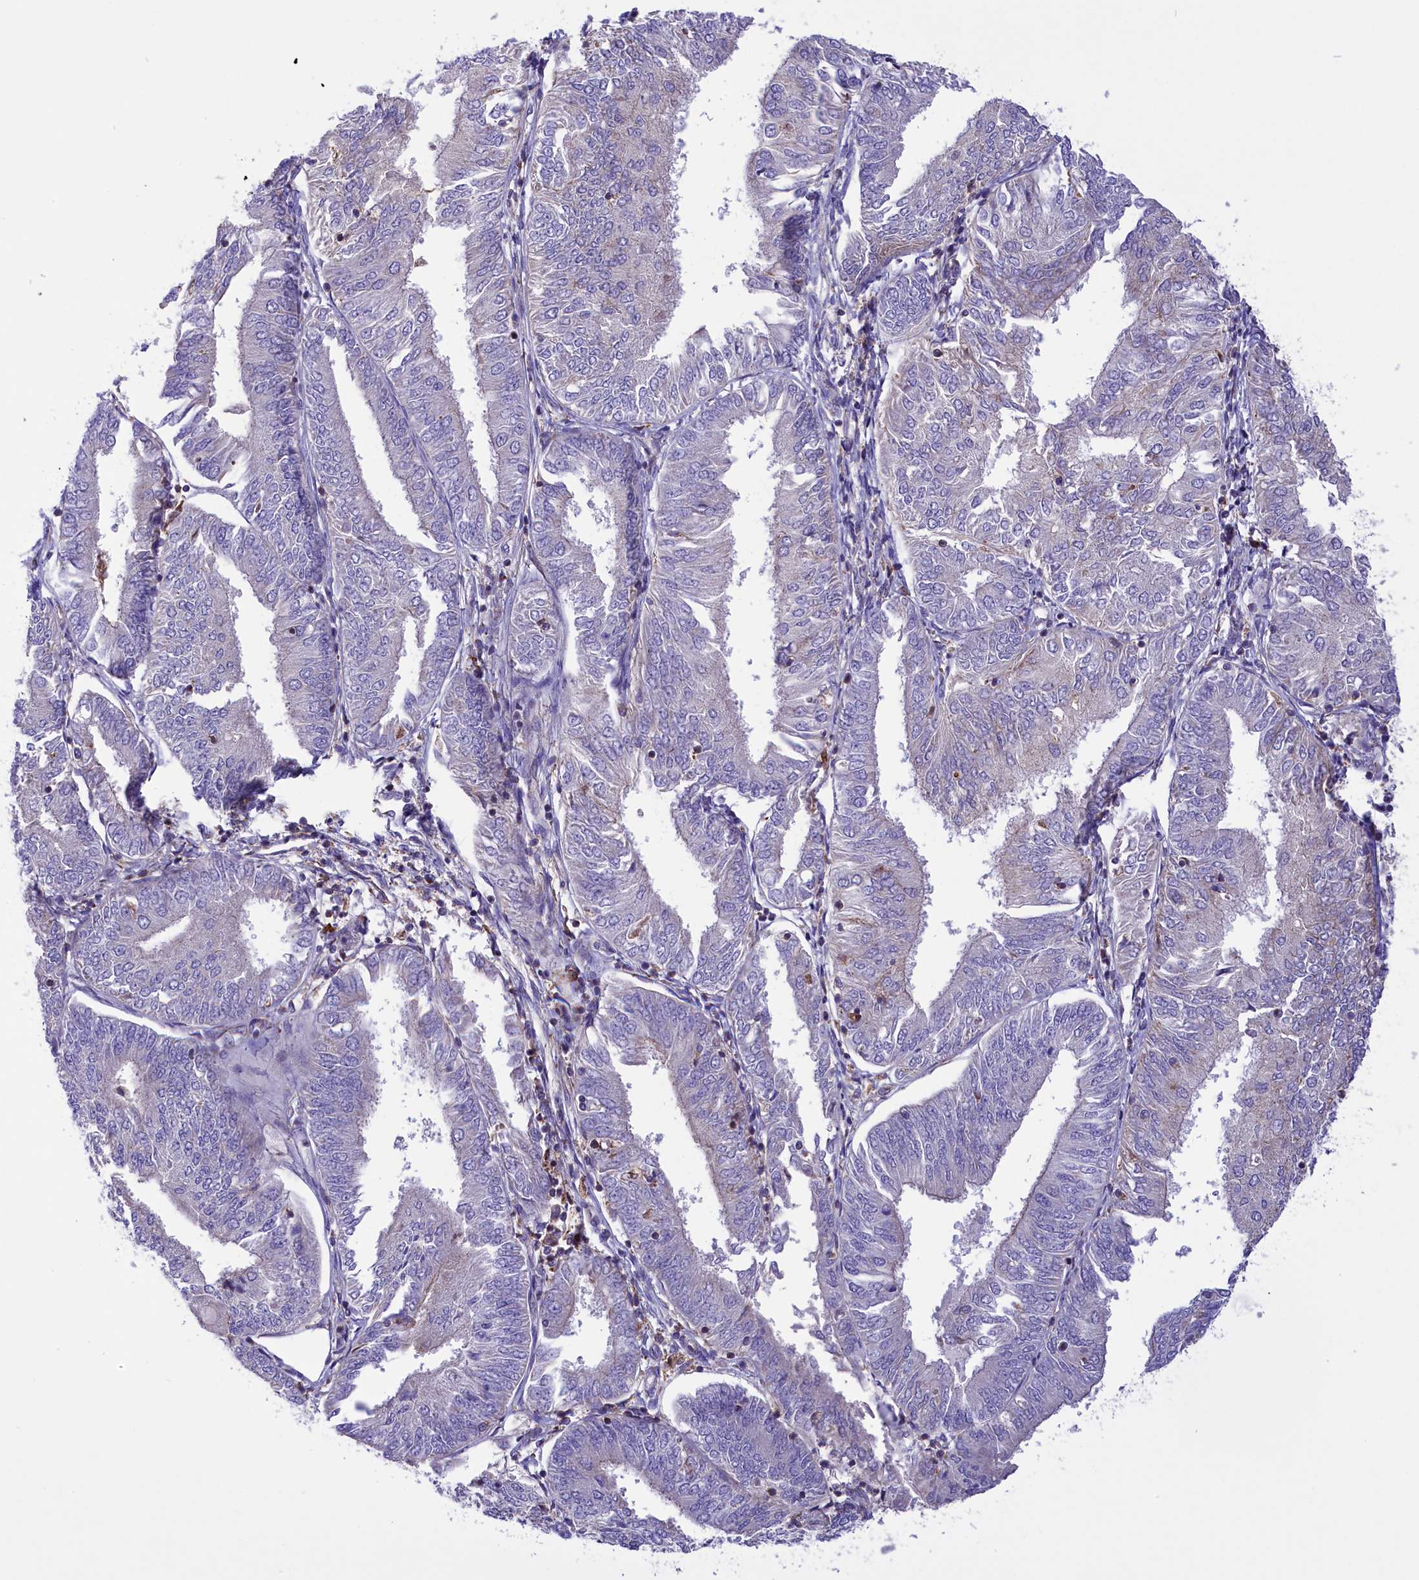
{"staining": {"intensity": "negative", "quantity": "none", "location": "none"}, "tissue": "endometrial cancer", "cell_type": "Tumor cells", "image_type": "cancer", "snomed": [{"axis": "morphology", "description": "Adenocarcinoma, NOS"}, {"axis": "topography", "description": "Endometrium"}], "caption": "Immunohistochemical staining of adenocarcinoma (endometrial) reveals no significant positivity in tumor cells.", "gene": "CORO7-PAM16", "patient": {"sex": "female", "age": 58}}